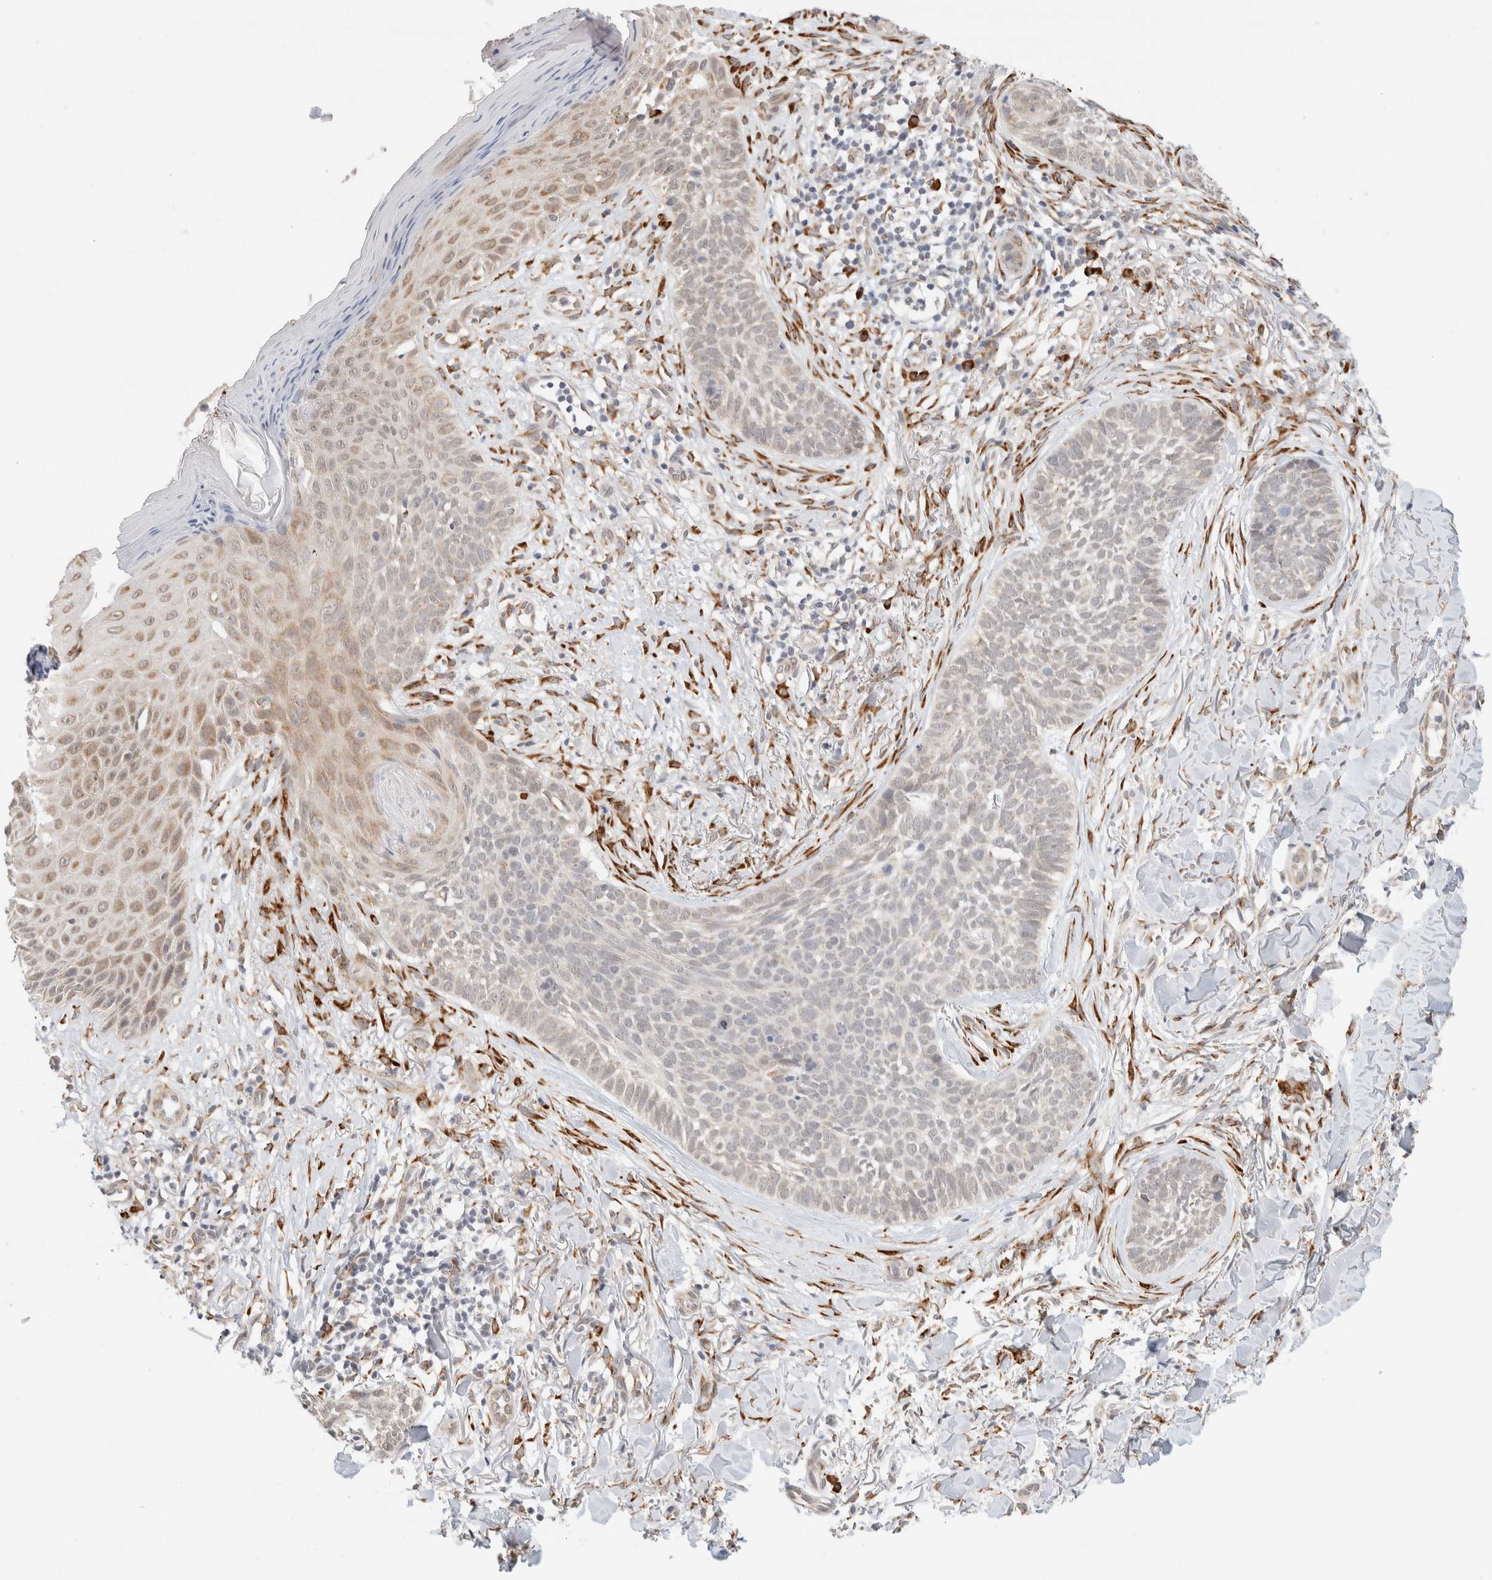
{"staining": {"intensity": "weak", "quantity": "<25%", "location": "cytoplasmic/membranous"}, "tissue": "skin cancer", "cell_type": "Tumor cells", "image_type": "cancer", "snomed": [{"axis": "morphology", "description": "Normal tissue, NOS"}, {"axis": "morphology", "description": "Basal cell carcinoma"}, {"axis": "topography", "description": "Skin"}], "caption": "An immunohistochemistry histopathology image of skin cancer (basal cell carcinoma) is shown. There is no staining in tumor cells of skin cancer (basal cell carcinoma).", "gene": "HDLBP", "patient": {"sex": "male", "age": 67}}